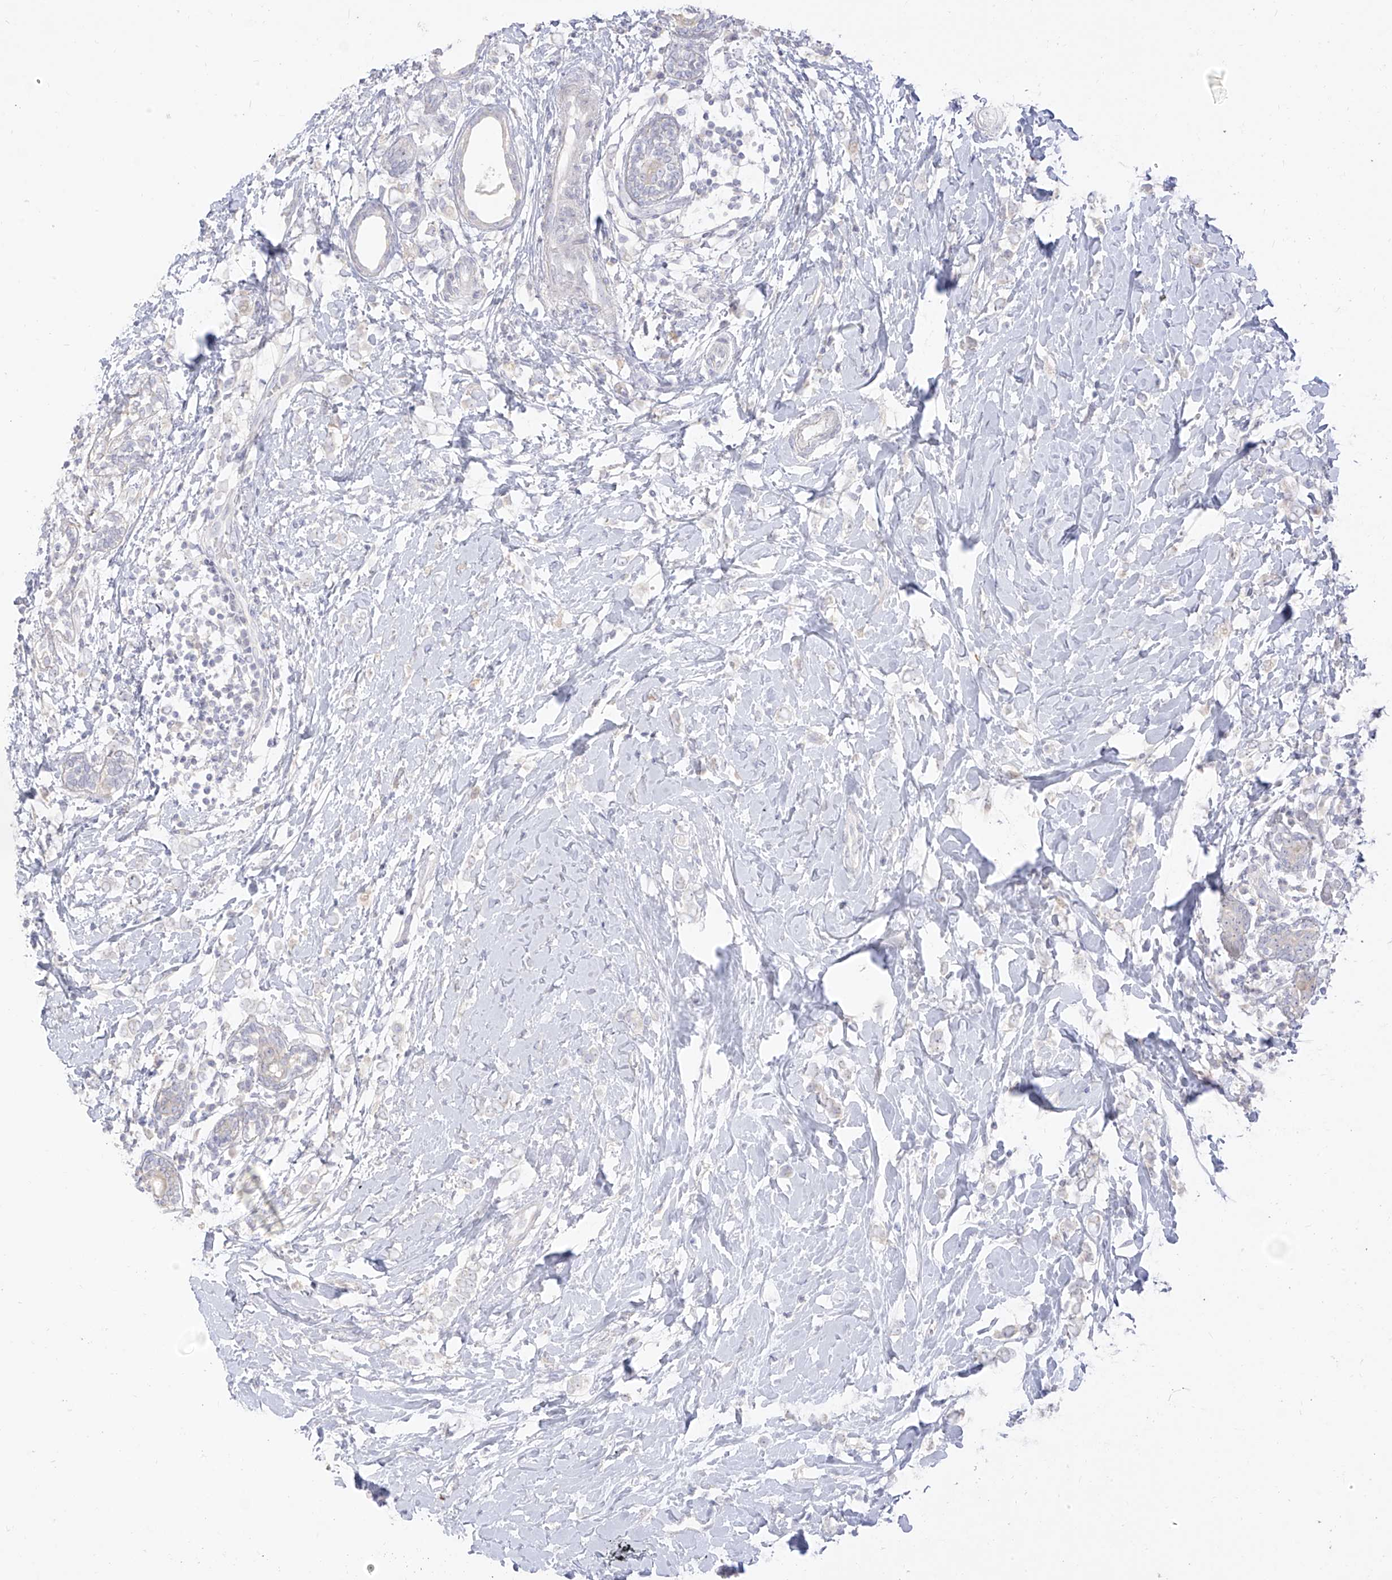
{"staining": {"intensity": "negative", "quantity": "none", "location": "none"}, "tissue": "breast cancer", "cell_type": "Tumor cells", "image_type": "cancer", "snomed": [{"axis": "morphology", "description": "Normal tissue, NOS"}, {"axis": "morphology", "description": "Lobular carcinoma"}, {"axis": "topography", "description": "Breast"}], "caption": "This histopathology image is of breast cancer stained with immunohistochemistry (IHC) to label a protein in brown with the nuclei are counter-stained blue. There is no positivity in tumor cells. (Brightfield microscopy of DAB immunohistochemistry (IHC) at high magnification).", "gene": "ARHGEF40", "patient": {"sex": "female", "age": 47}}